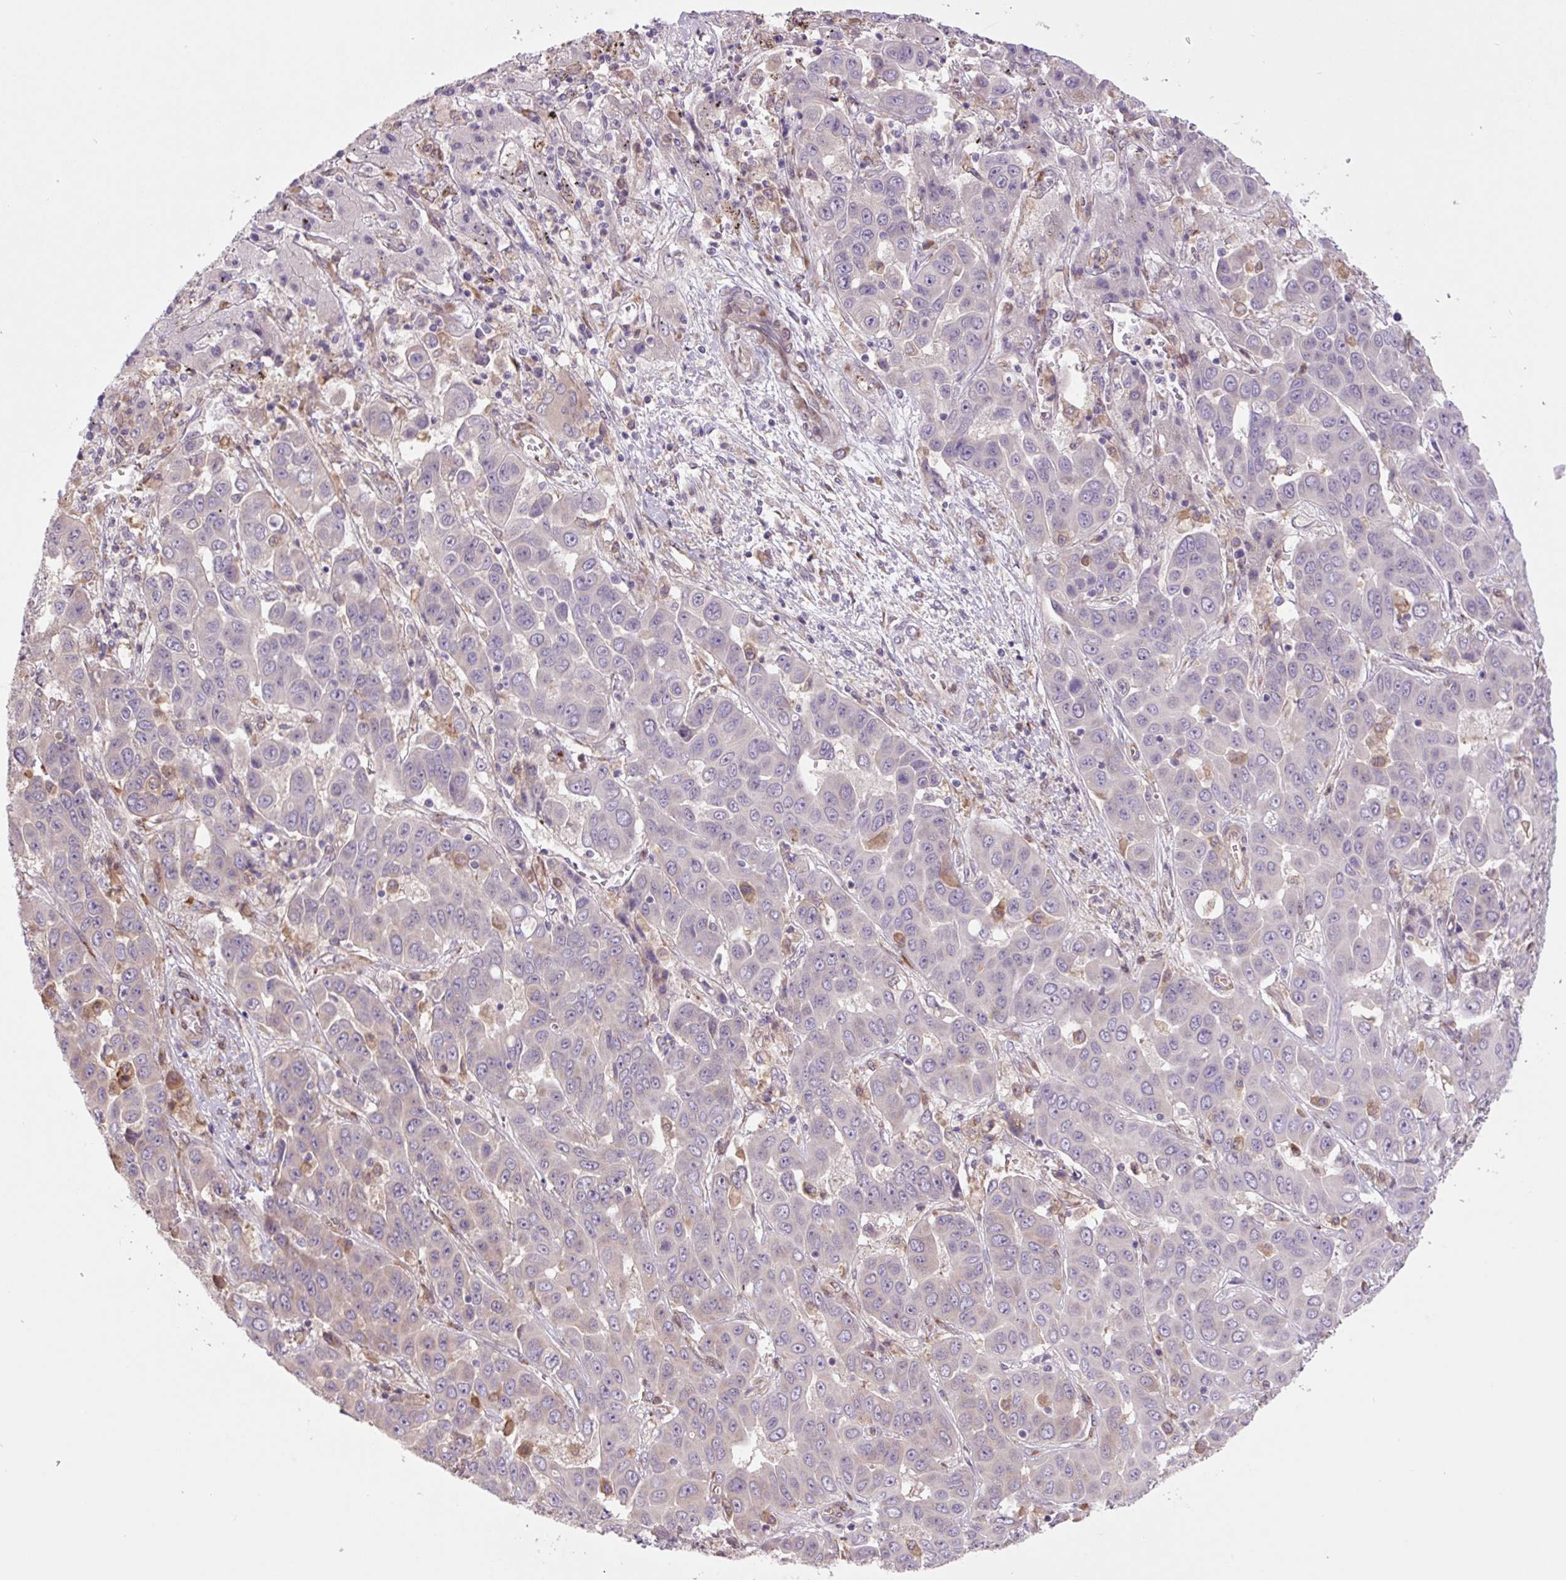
{"staining": {"intensity": "negative", "quantity": "none", "location": "none"}, "tissue": "liver cancer", "cell_type": "Tumor cells", "image_type": "cancer", "snomed": [{"axis": "morphology", "description": "Cholangiocarcinoma"}, {"axis": "topography", "description": "Liver"}], "caption": "A high-resolution histopathology image shows IHC staining of liver cholangiocarcinoma, which reveals no significant positivity in tumor cells. Nuclei are stained in blue.", "gene": "PLA2G4A", "patient": {"sex": "female", "age": 52}}